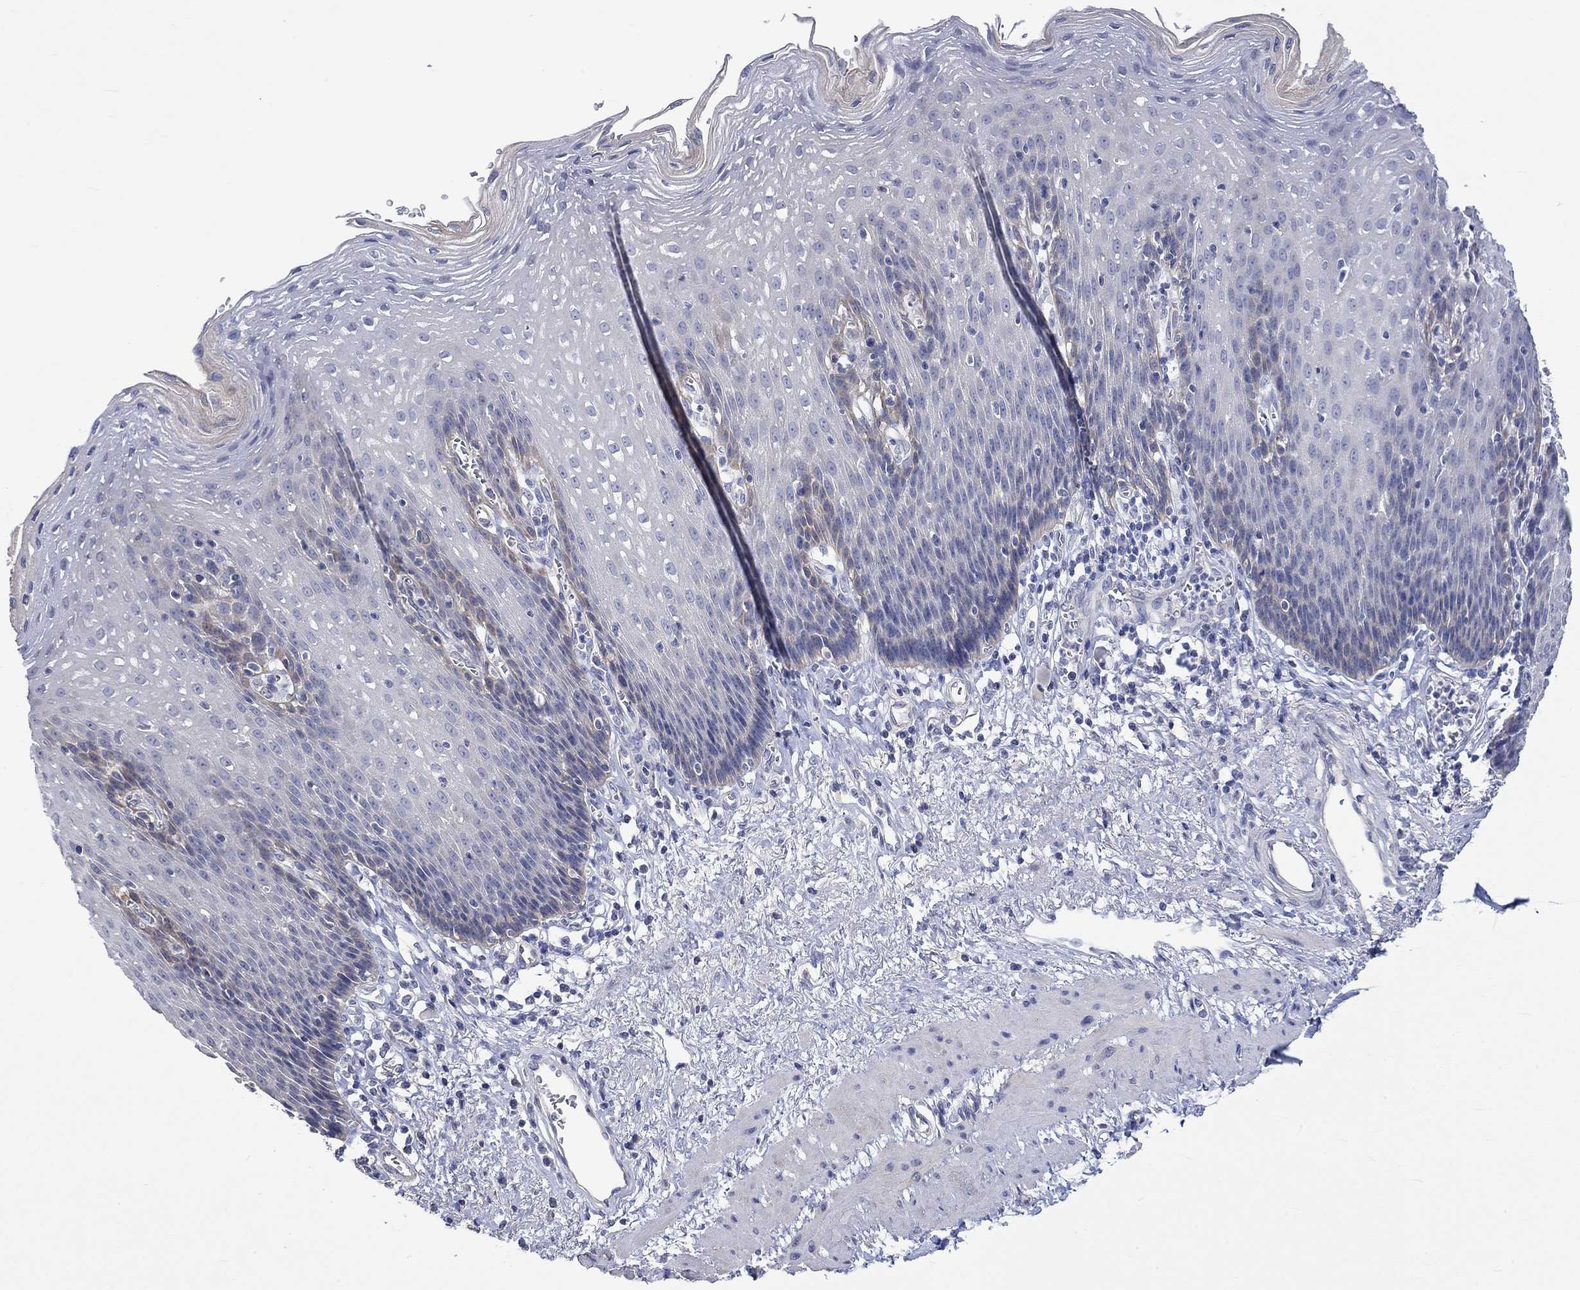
{"staining": {"intensity": "weak", "quantity": "<25%", "location": "cytoplasmic/membranous"}, "tissue": "esophagus", "cell_type": "Squamous epithelial cells", "image_type": "normal", "snomed": [{"axis": "morphology", "description": "Normal tissue, NOS"}, {"axis": "topography", "description": "Esophagus"}], "caption": "Human esophagus stained for a protein using immunohistochemistry displays no expression in squamous epithelial cells.", "gene": "AGRP", "patient": {"sex": "male", "age": 57}}